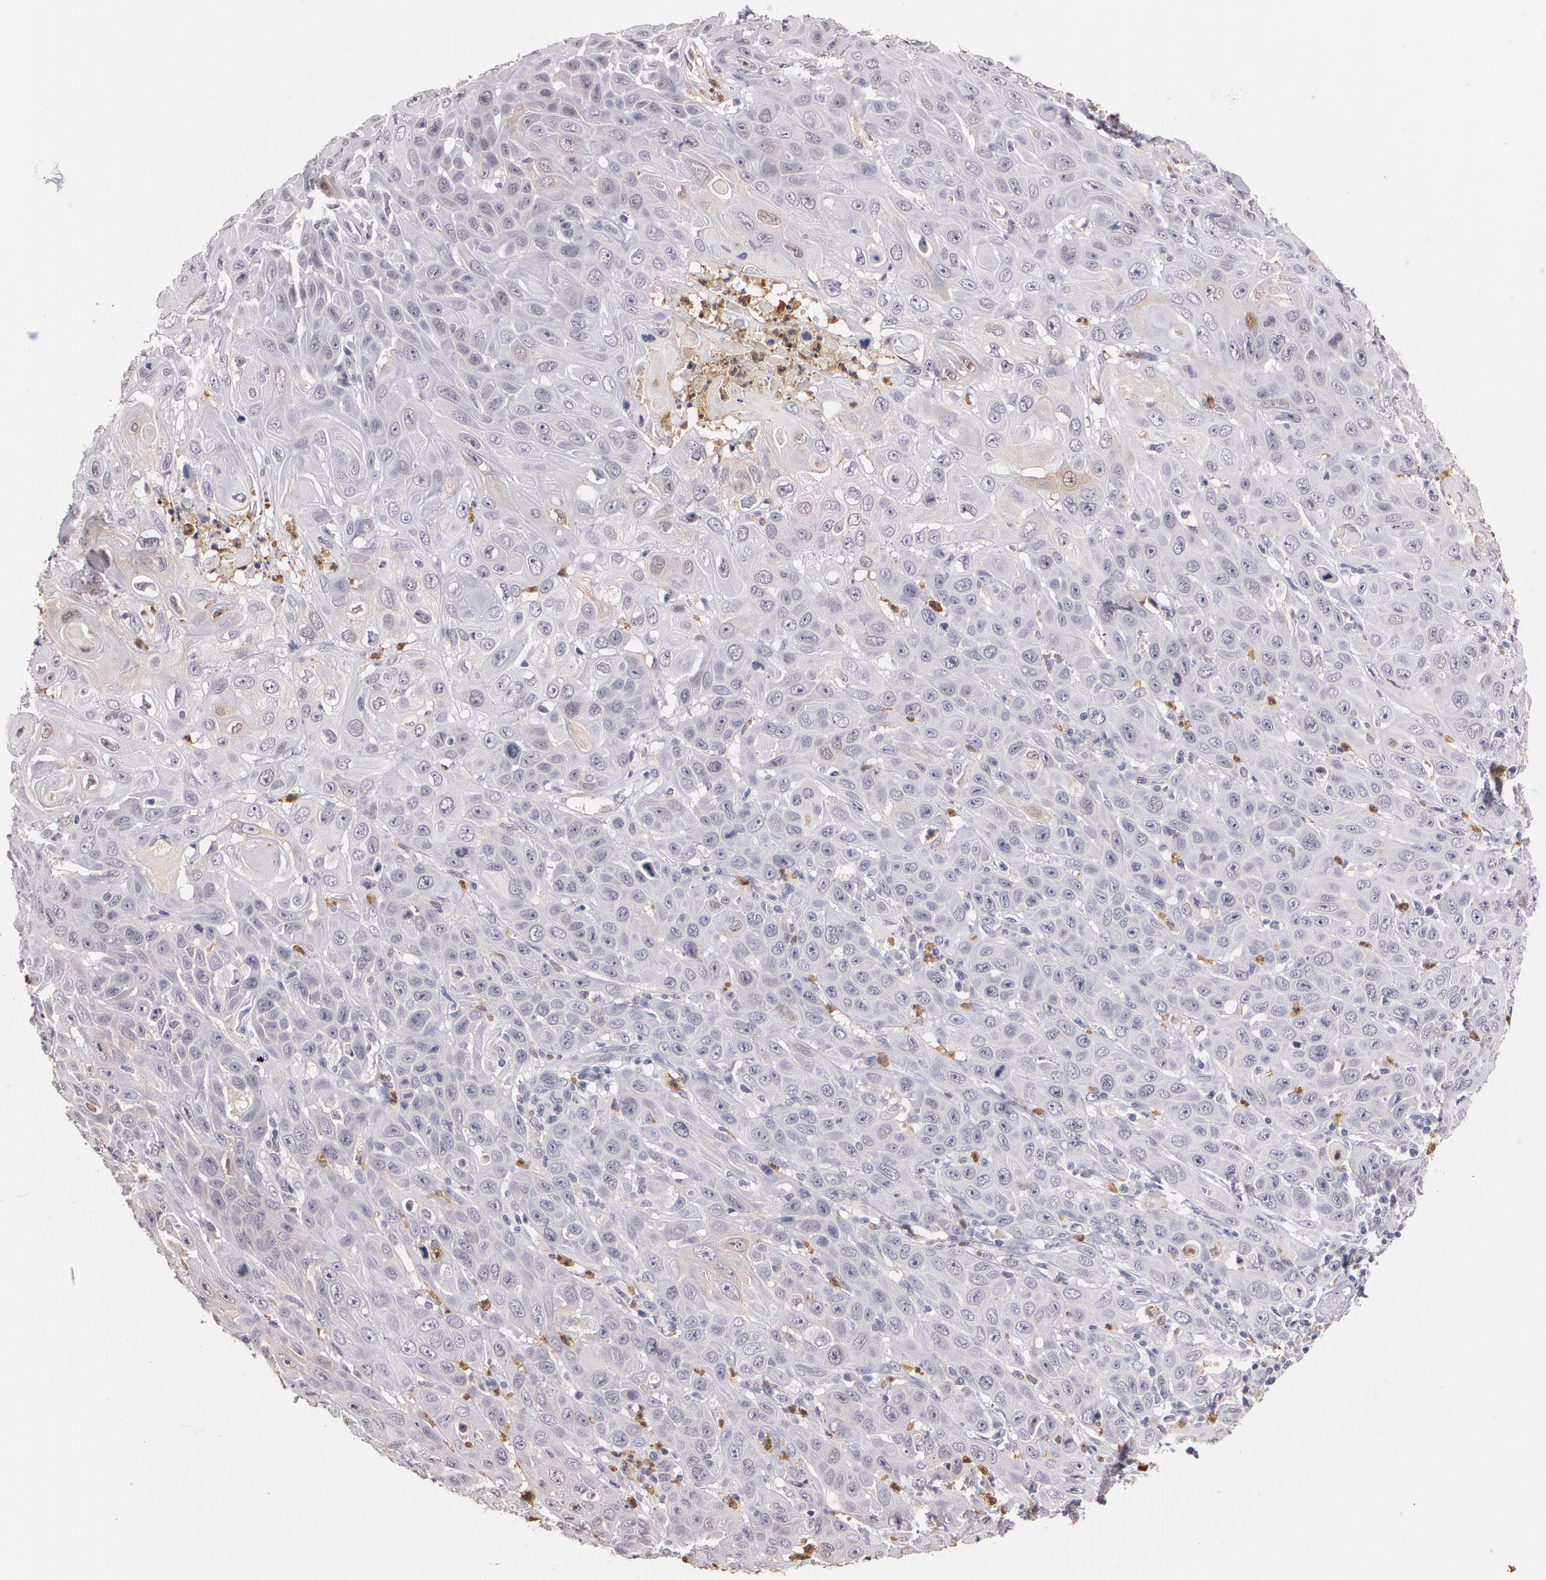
{"staining": {"intensity": "weak", "quantity": "<25%", "location": "cytoplasmic/membranous"}, "tissue": "skin cancer", "cell_type": "Tumor cells", "image_type": "cancer", "snomed": [{"axis": "morphology", "description": "Squamous cell carcinoma, NOS"}, {"axis": "topography", "description": "Skin"}], "caption": "Human skin cancer stained for a protein using immunohistochemistry shows no positivity in tumor cells.", "gene": "PTS", "patient": {"sex": "male", "age": 84}}